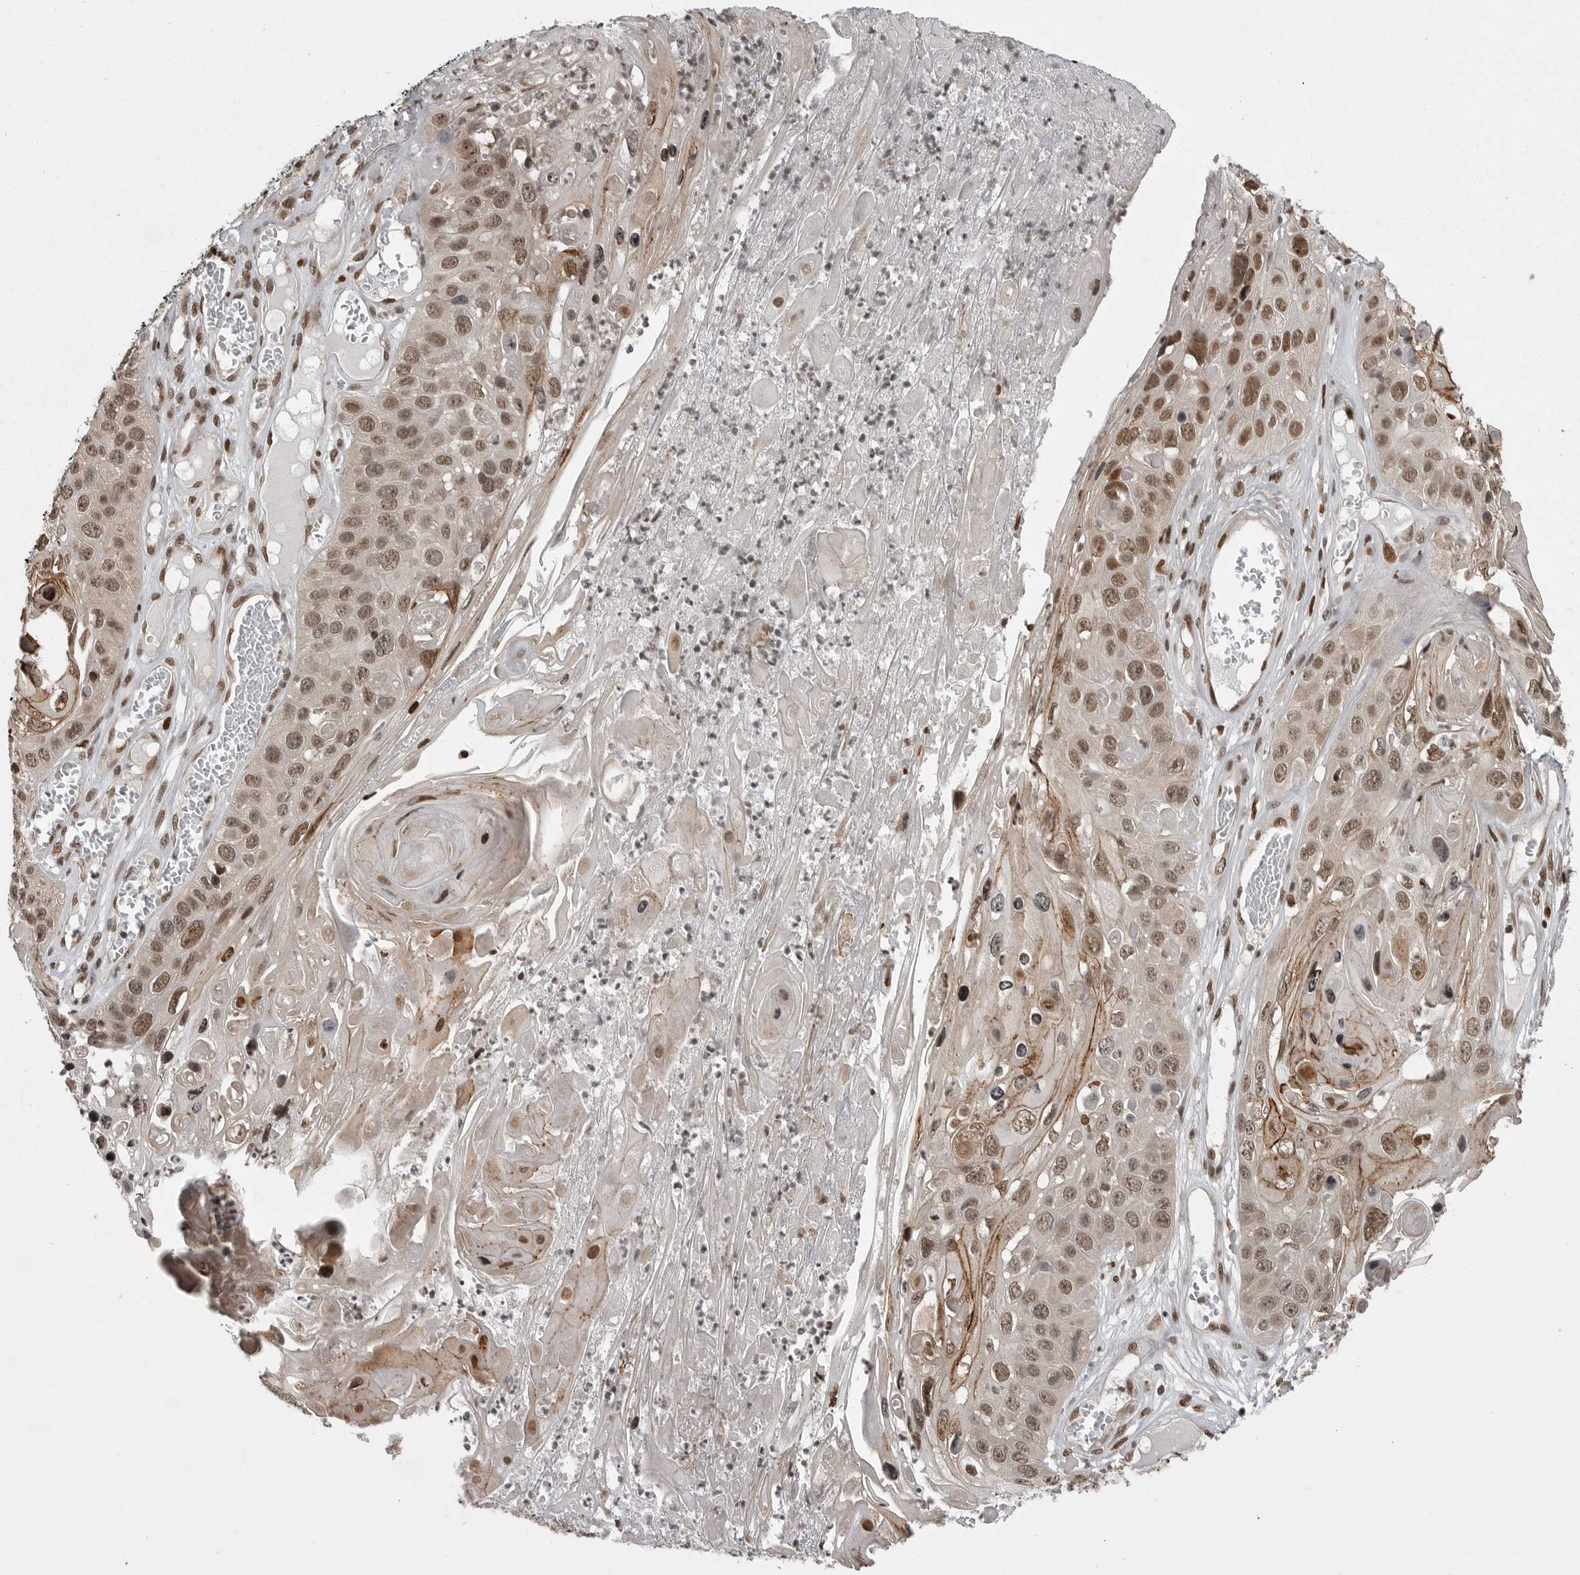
{"staining": {"intensity": "moderate", "quantity": ">75%", "location": "nuclear"}, "tissue": "skin cancer", "cell_type": "Tumor cells", "image_type": "cancer", "snomed": [{"axis": "morphology", "description": "Squamous cell carcinoma, NOS"}, {"axis": "topography", "description": "Skin"}], "caption": "Squamous cell carcinoma (skin) stained with a brown dye shows moderate nuclear positive staining in approximately >75% of tumor cells.", "gene": "YAF2", "patient": {"sex": "male", "age": 55}}